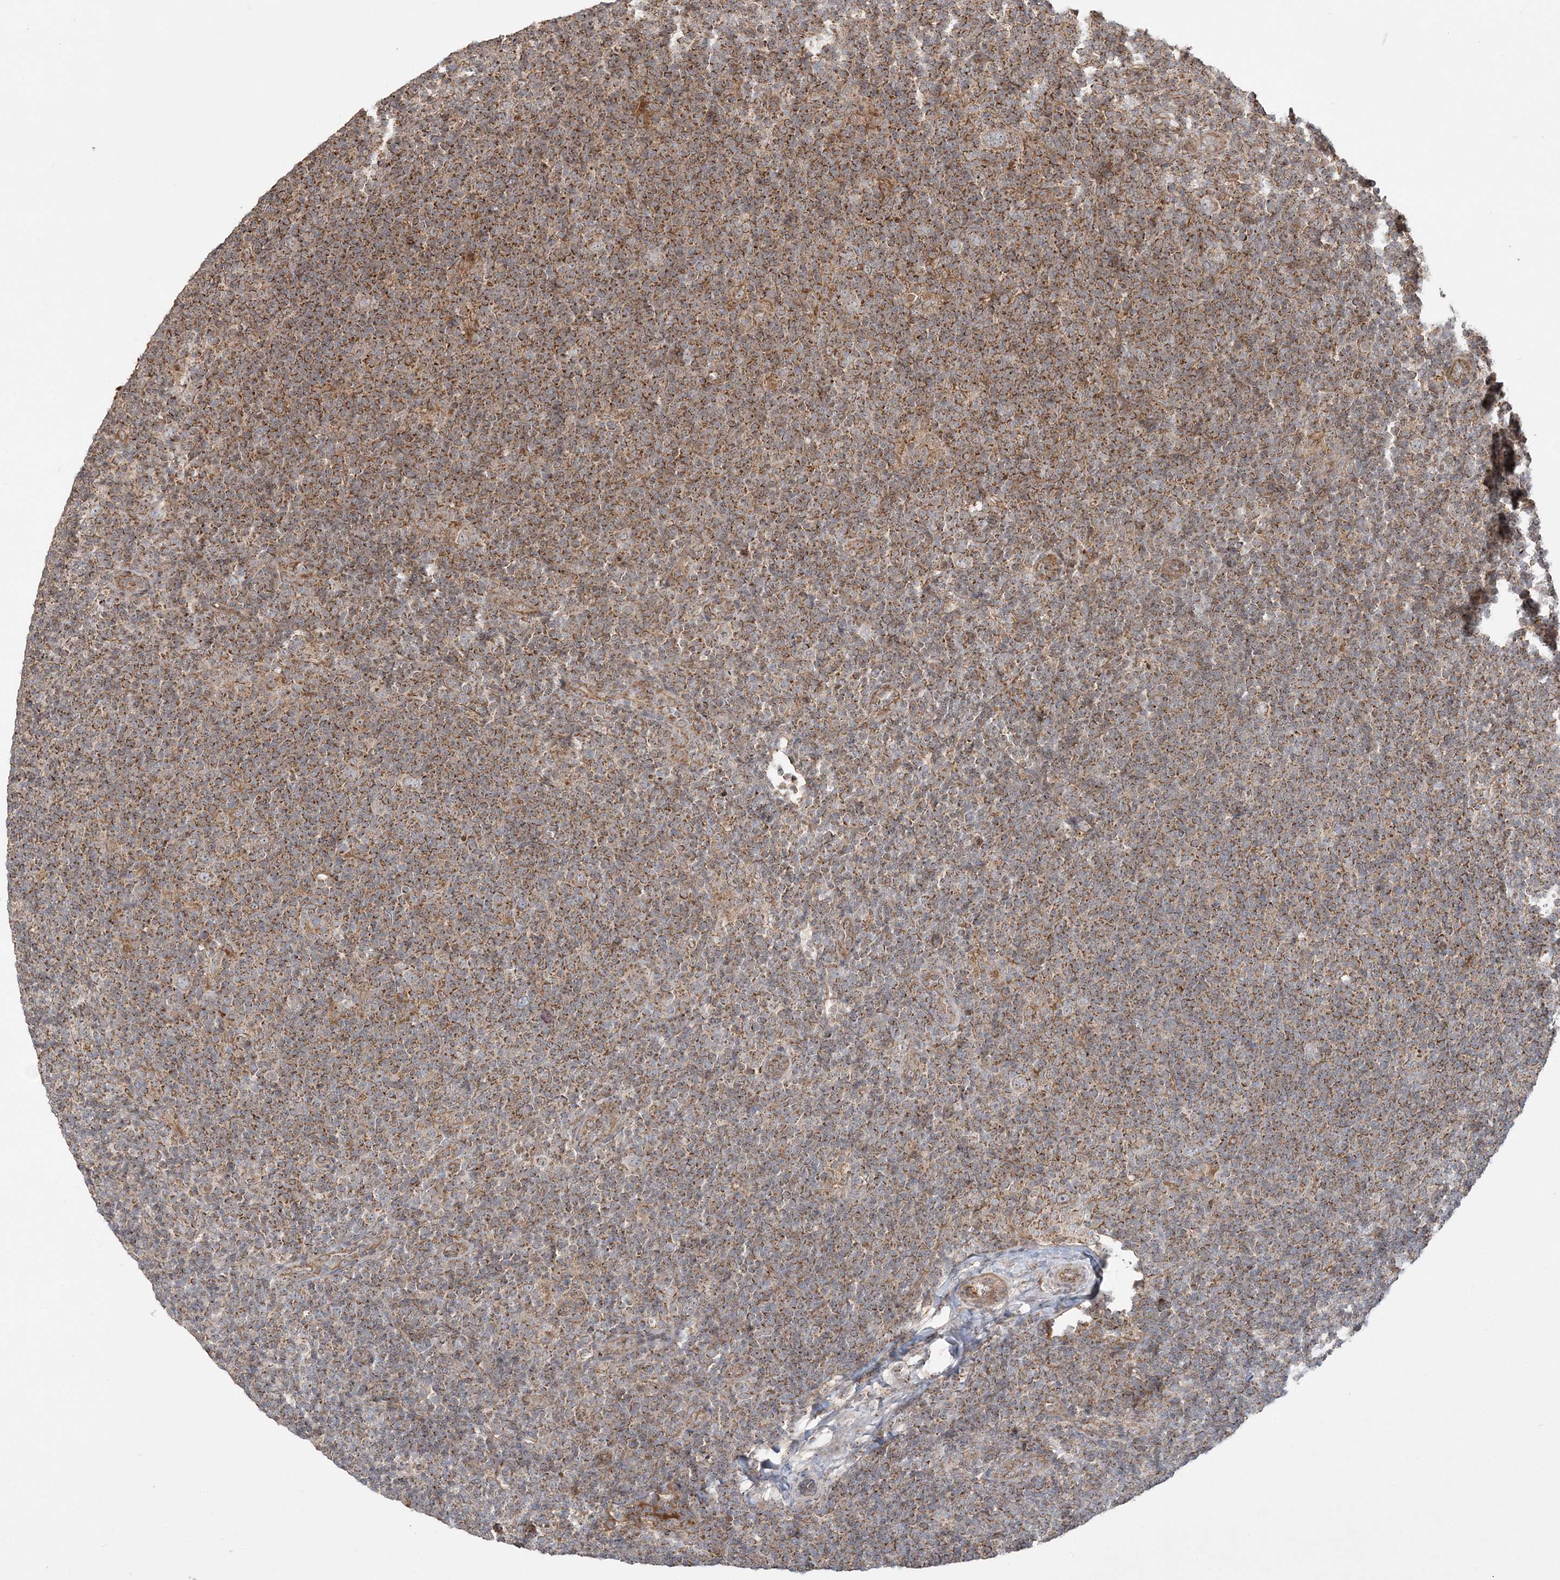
{"staining": {"intensity": "moderate", "quantity": "25%-75%", "location": "cytoplasmic/membranous"}, "tissue": "lymphoma", "cell_type": "Tumor cells", "image_type": "cancer", "snomed": [{"axis": "morphology", "description": "Hodgkin's disease, NOS"}, {"axis": "topography", "description": "Lymph node"}], "caption": "About 25%-75% of tumor cells in human lymphoma exhibit moderate cytoplasmic/membranous protein expression as visualized by brown immunohistochemical staining.", "gene": "SCLT1", "patient": {"sex": "female", "age": 57}}